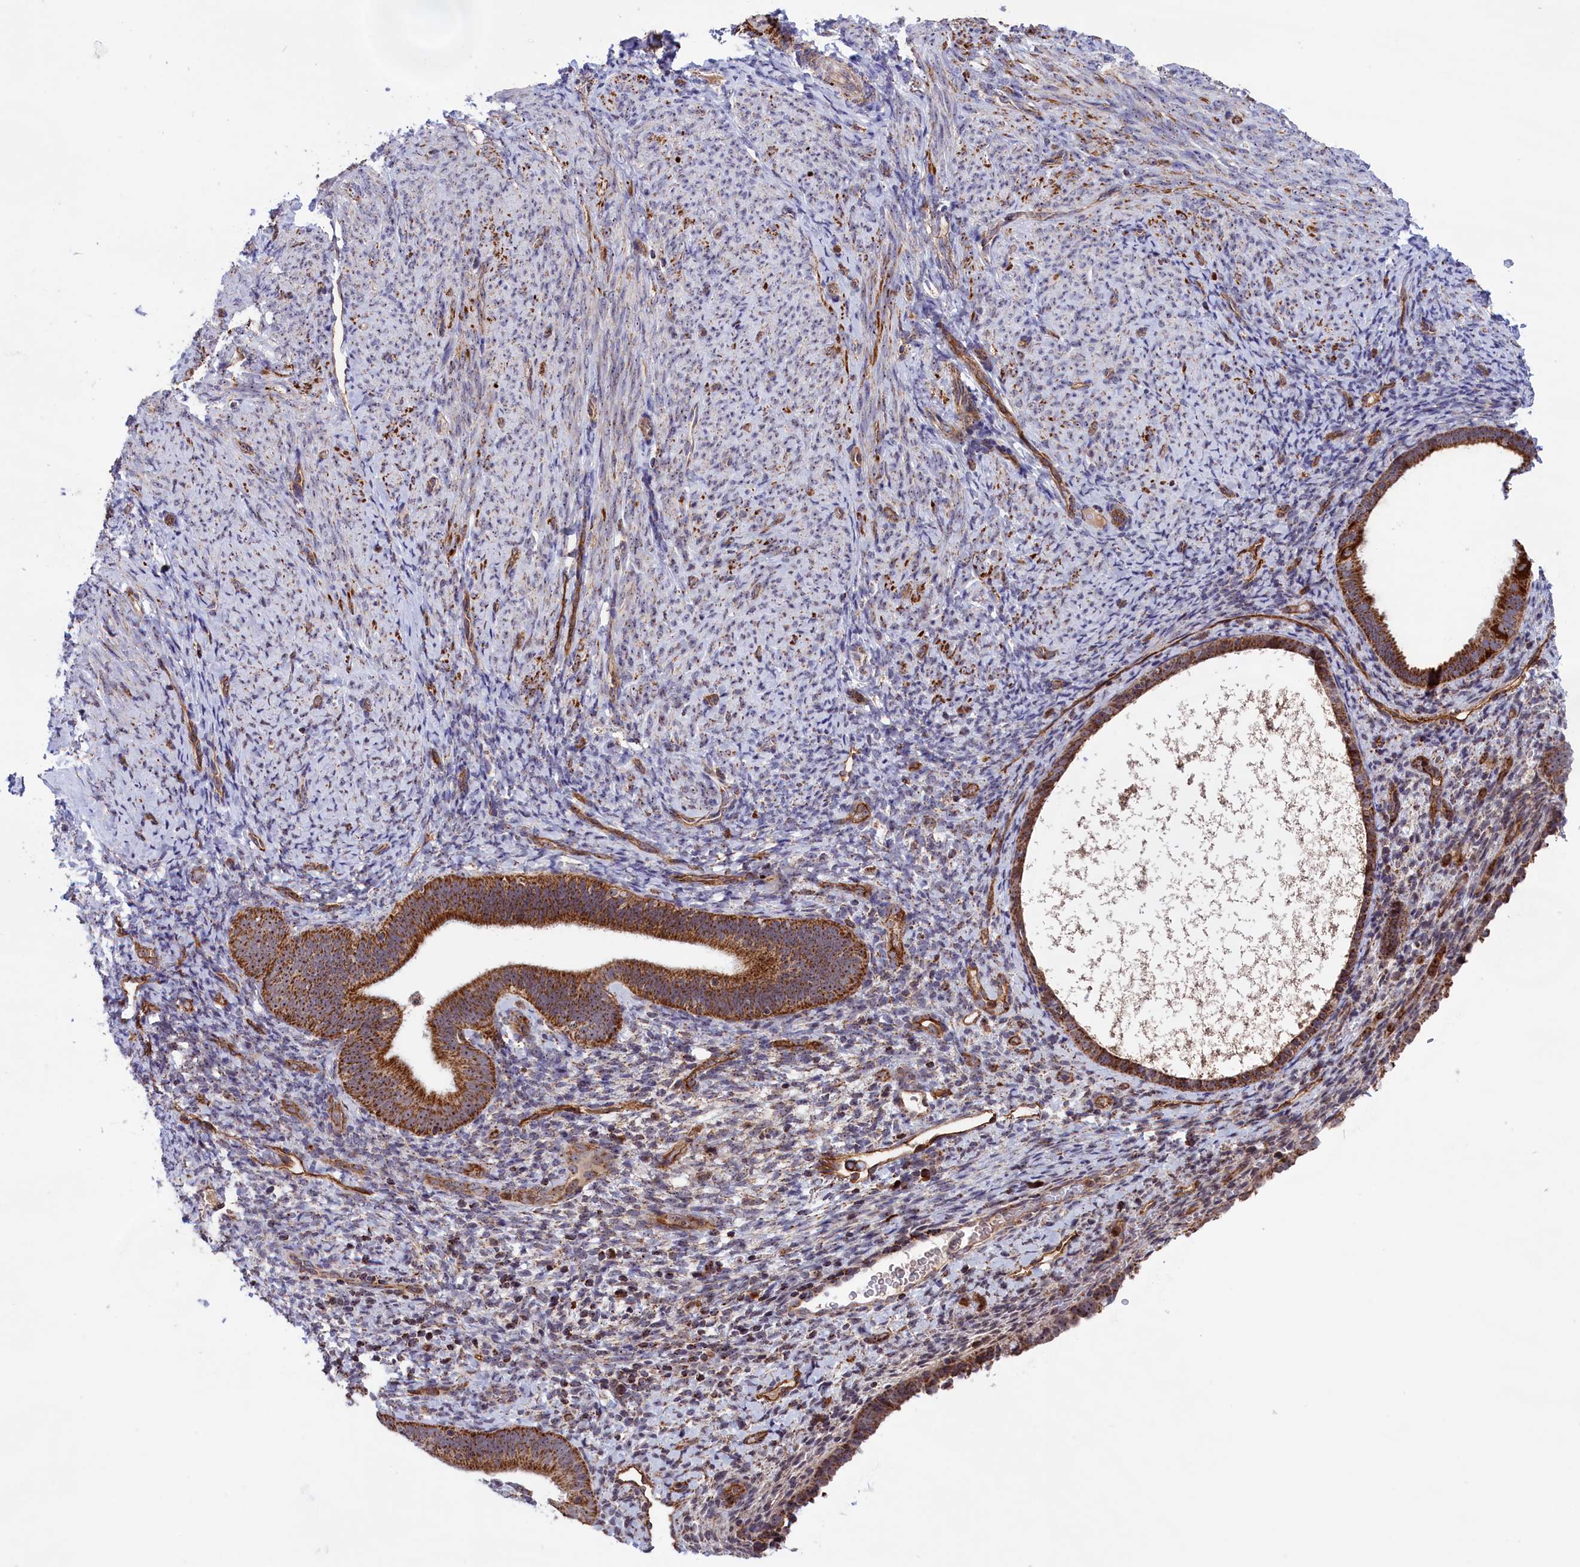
{"staining": {"intensity": "weak", "quantity": "<25%", "location": "cytoplasmic/membranous"}, "tissue": "endometrium", "cell_type": "Cells in endometrial stroma", "image_type": "normal", "snomed": [{"axis": "morphology", "description": "Normal tissue, NOS"}, {"axis": "topography", "description": "Endometrium"}], "caption": "High power microscopy image of an immunohistochemistry (IHC) photomicrograph of unremarkable endometrium, revealing no significant expression in cells in endometrial stroma.", "gene": "MPND", "patient": {"sex": "female", "age": 65}}